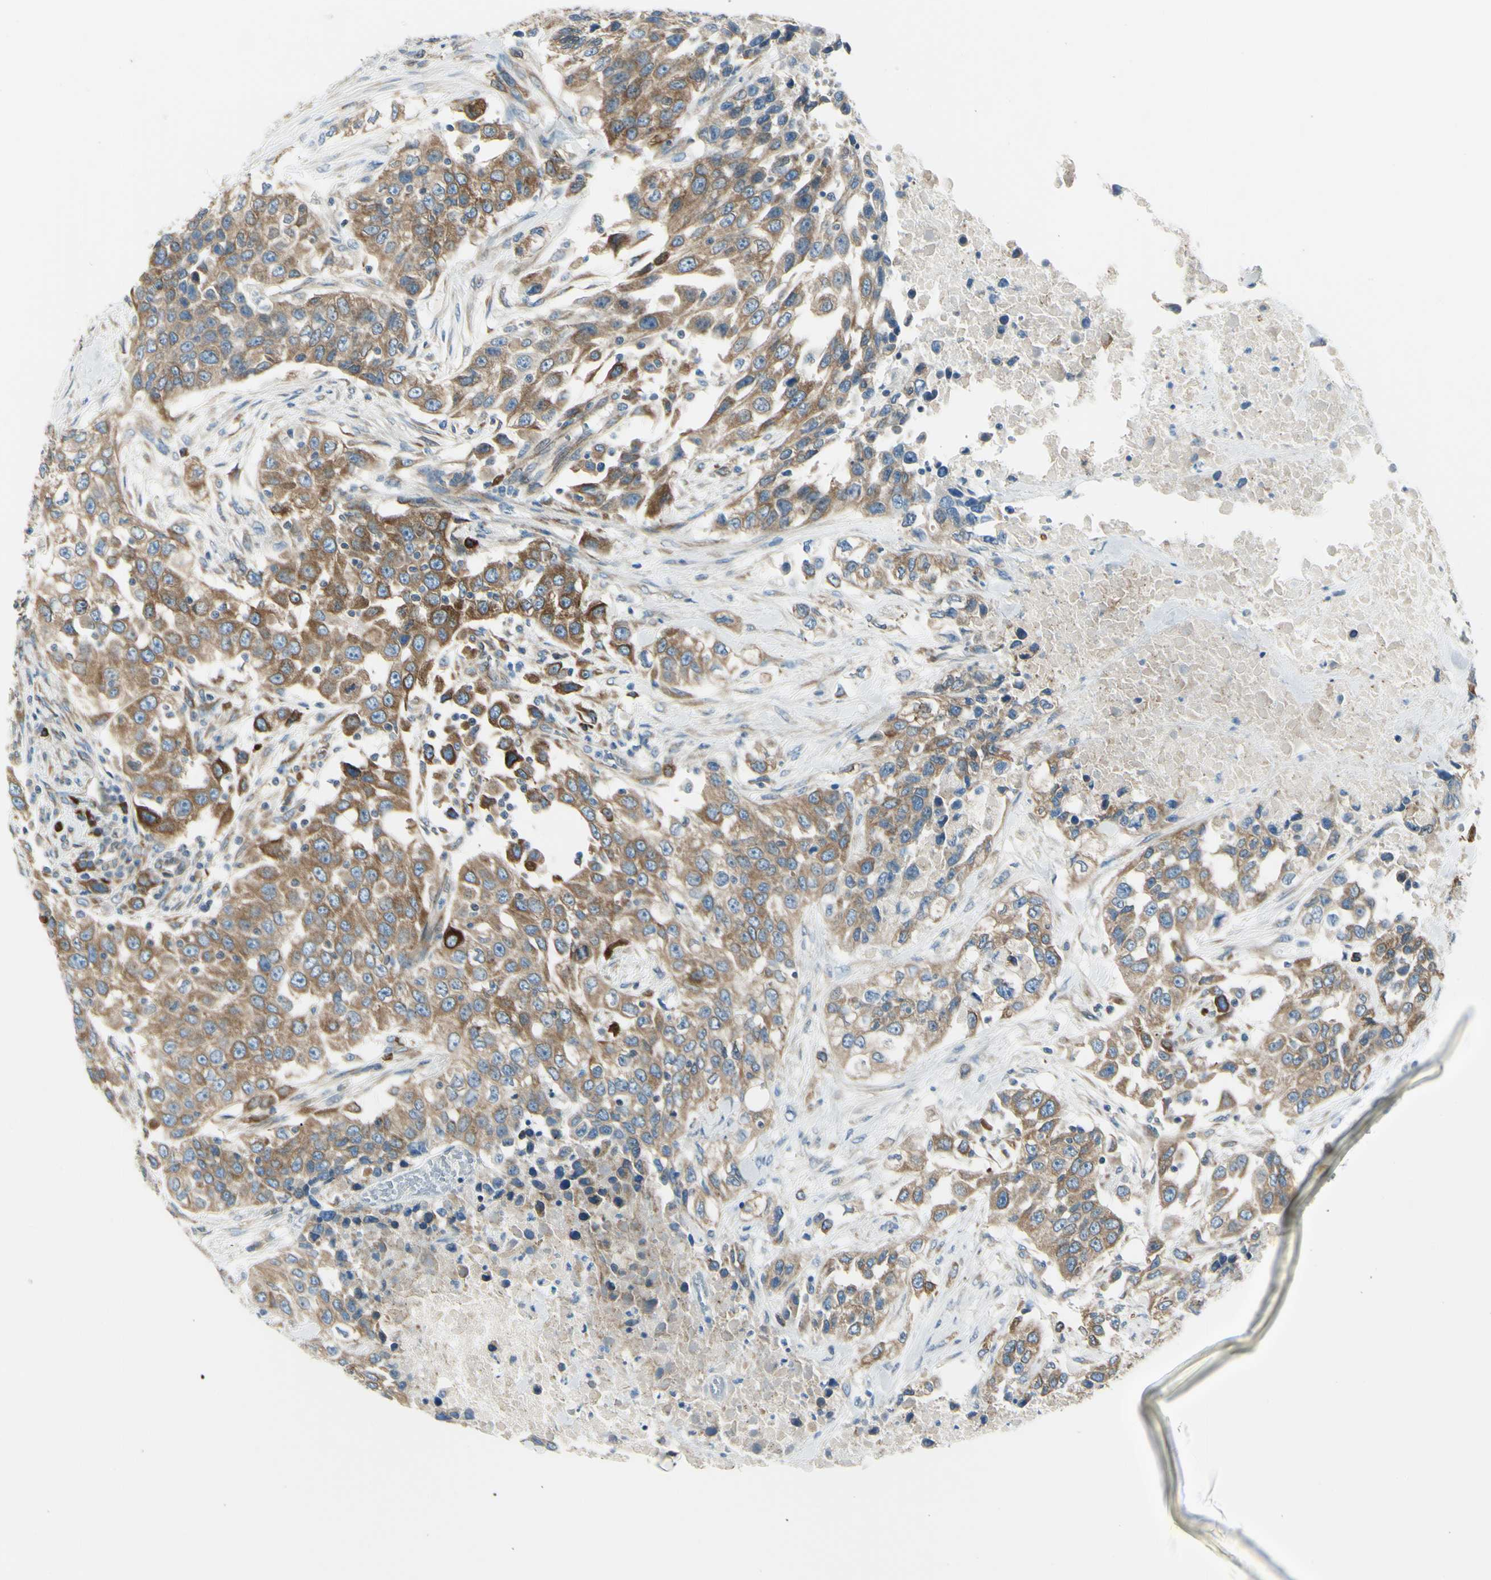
{"staining": {"intensity": "moderate", "quantity": ">75%", "location": "cytoplasmic/membranous"}, "tissue": "urothelial cancer", "cell_type": "Tumor cells", "image_type": "cancer", "snomed": [{"axis": "morphology", "description": "Urothelial carcinoma, High grade"}, {"axis": "topography", "description": "Urinary bladder"}], "caption": "Urothelial carcinoma (high-grade) was stained to show a protein in brown. There is medium levels of moderate cytoplasmic/membranous staining in approximately >75% of tumor cells.", "gene": "SELENOS", "patient": {"sex": "female", "age": 80}}